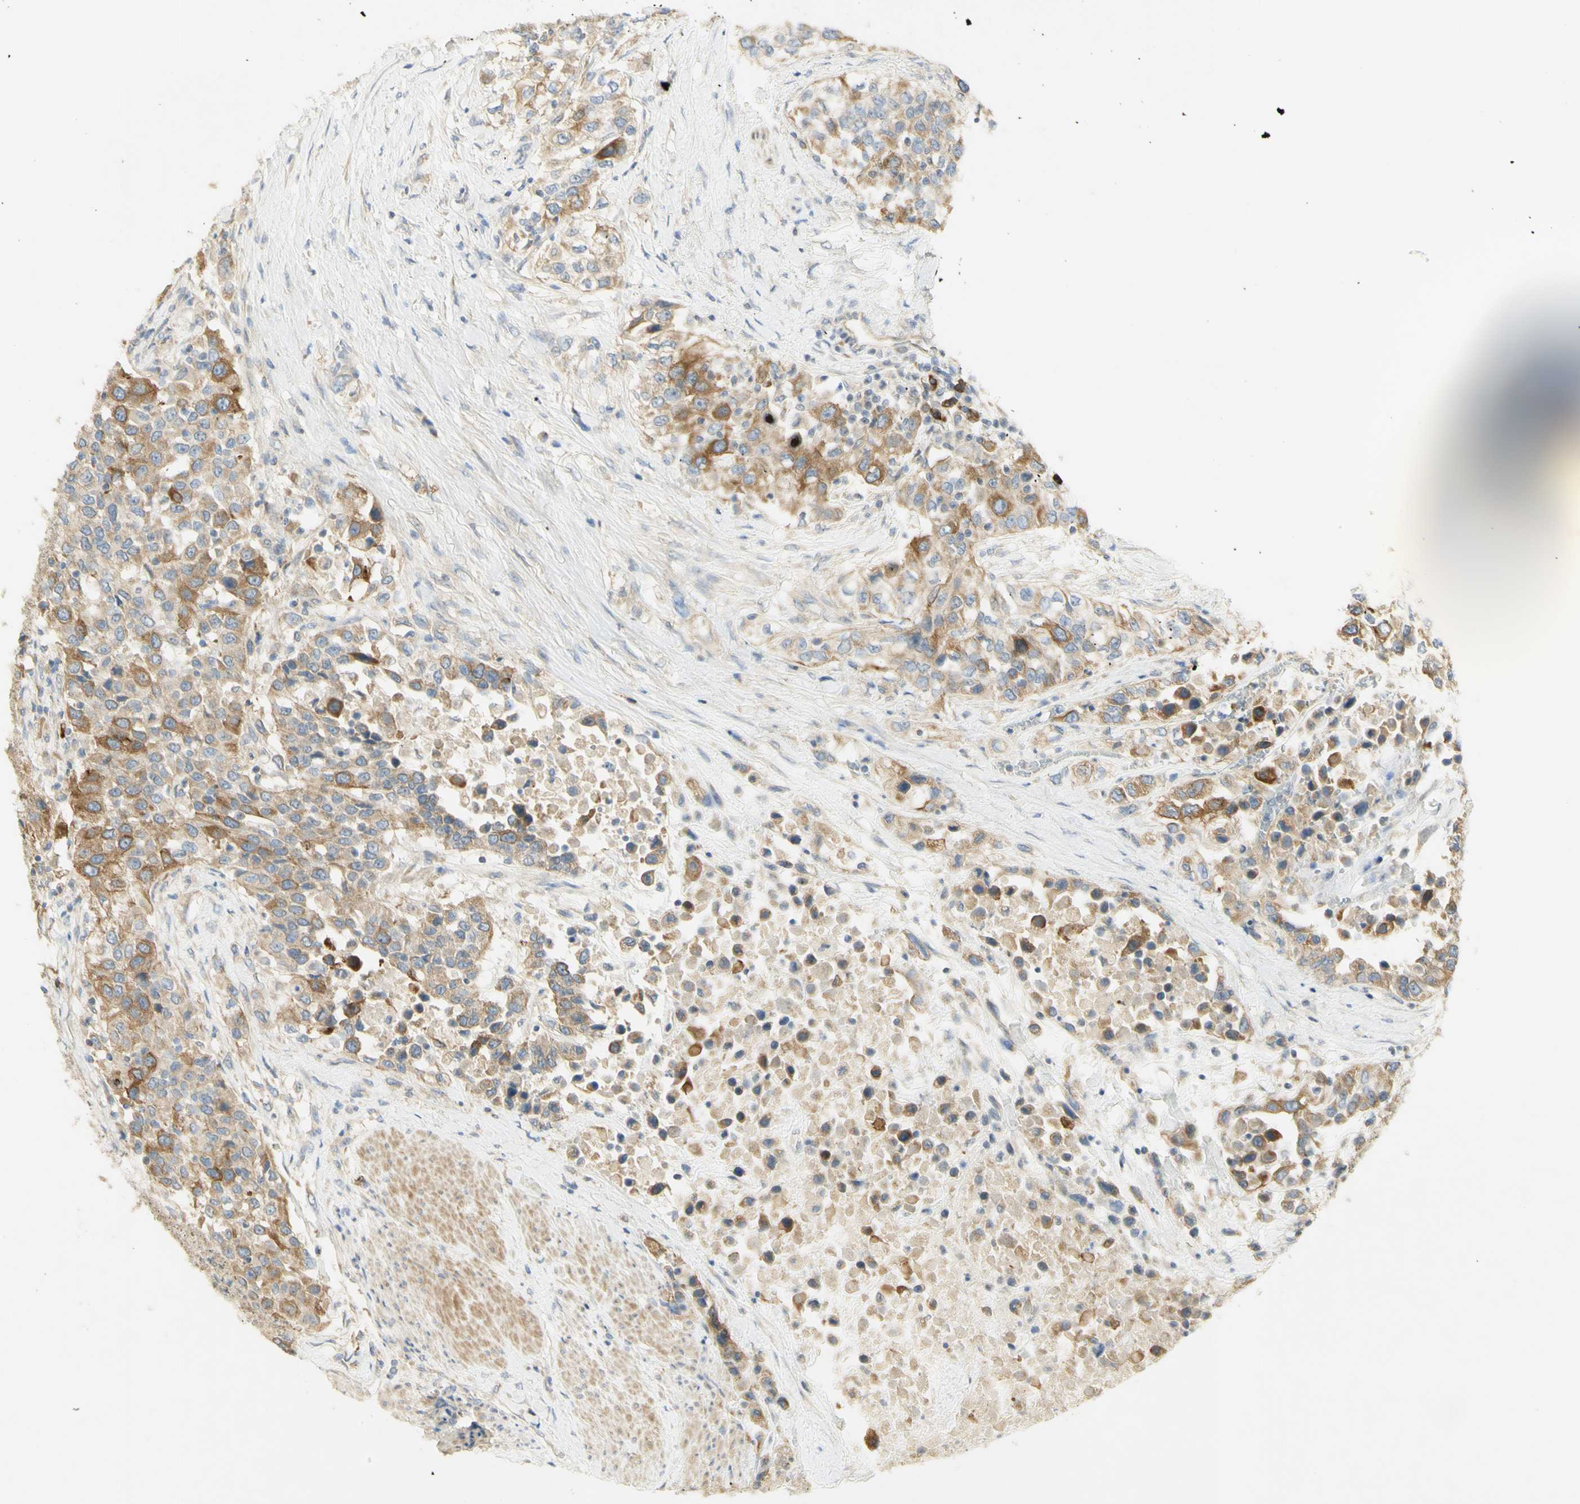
{"staining": {"intensity": "moderate", "quantity": ">75%", "location": "cytoplasmic/membranous"}, "tissue": "urothelial cancer", "cell_type": "Tumor cells", "image_type": "cancer", "snomed": [{"axis": "morphology", "description": "Urothelial carcinoma, High grade"}, {"axis": "topography", "description": "Urinary bladder"}], "caption": "Protein staining of urothelial cancer tissue demonstrates moderate cytoplasmic/membranous expression in about >75% of tumor cells. Immunohistochemistry stains the protein of interest in brown and the nuclei are stained blue.", "gene": "KIF11", "patient": {"sex": "female", "age": 80}}